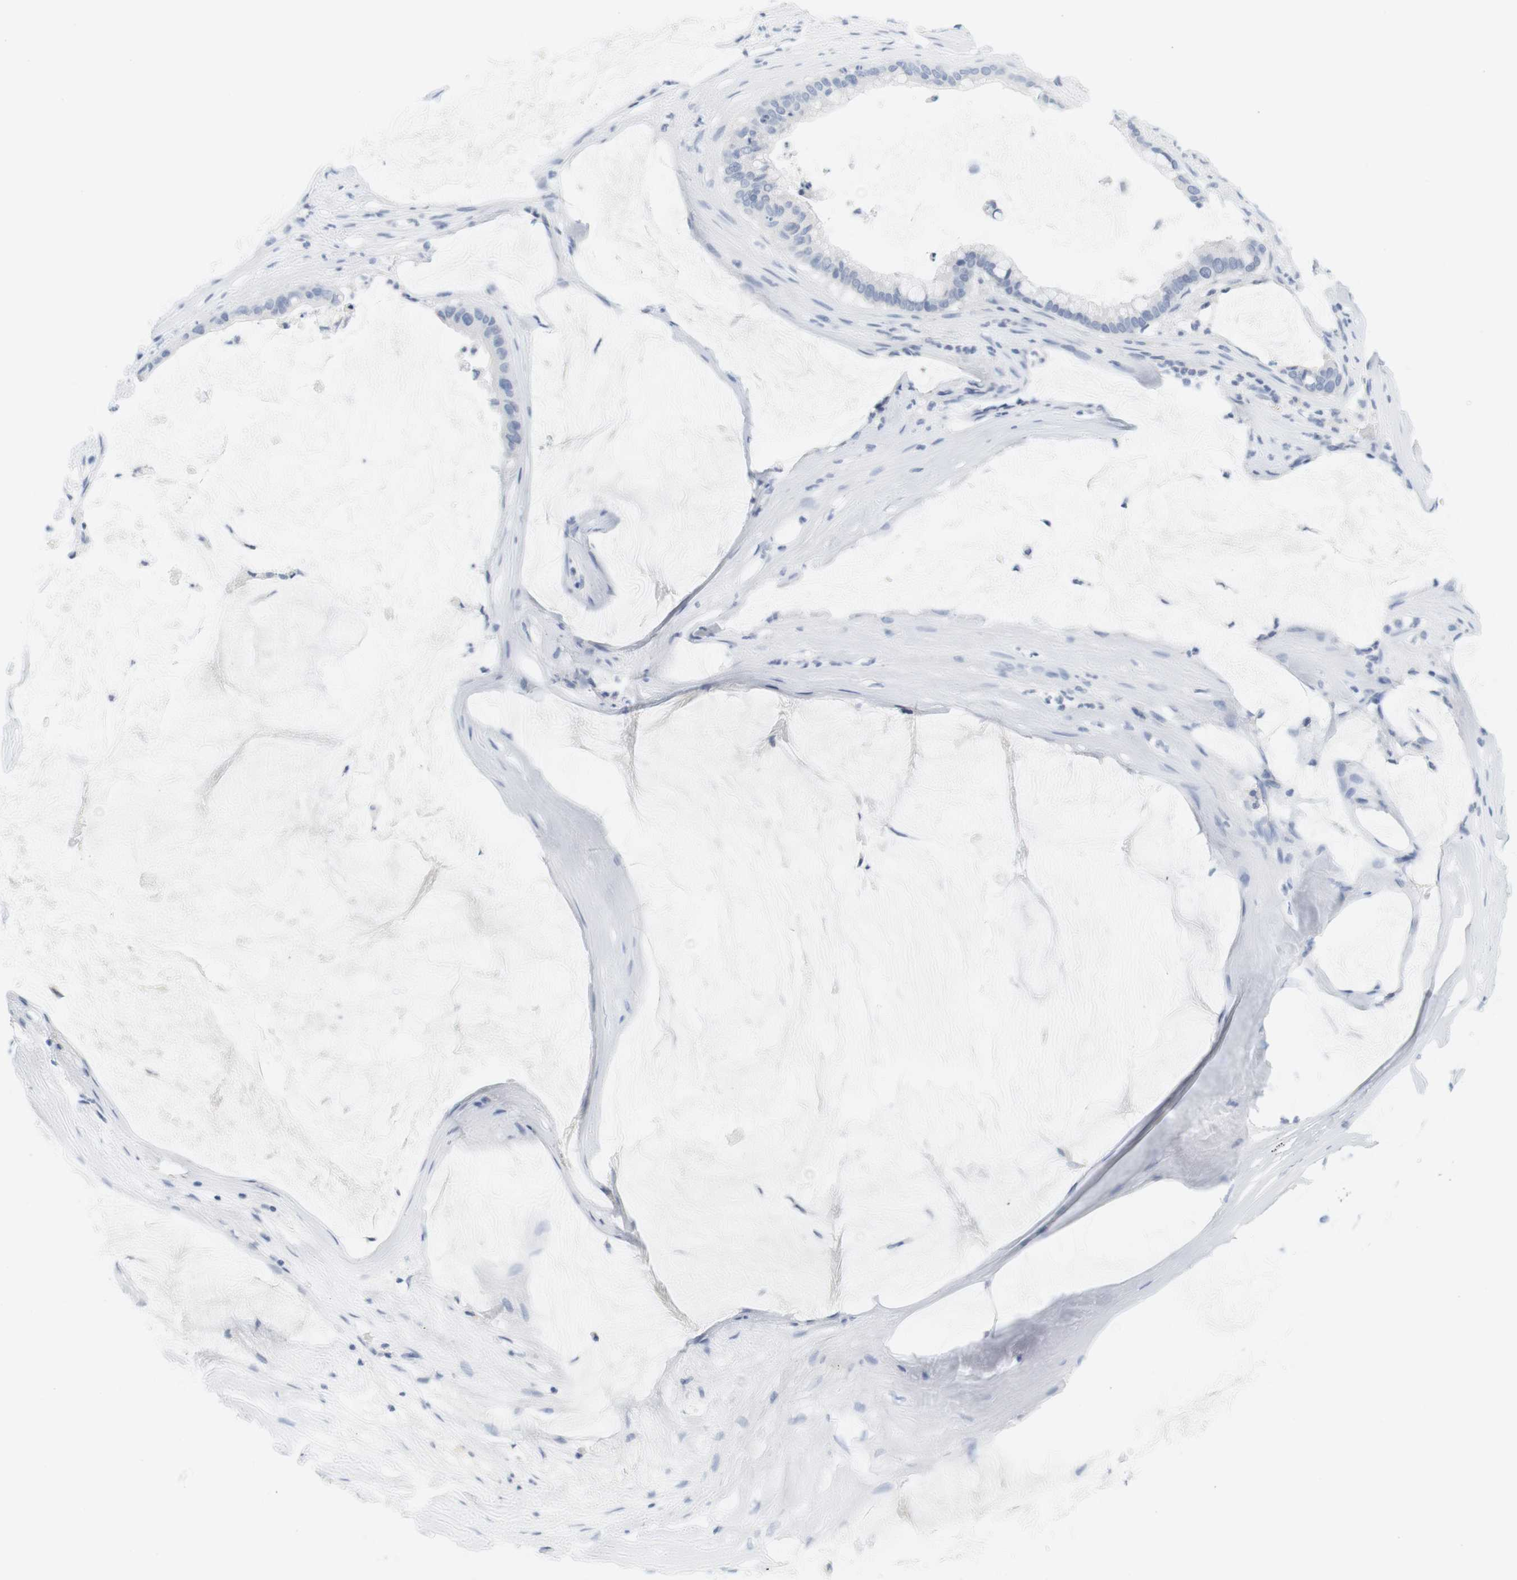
{"staining": {"intensity": "negative", "quantity": "none", "location": "none"}, "tissue": "pancreatic cancer", "cell_type": "Tumor cells", "image_type": "cancer", "snomed": [{"axis": "morphology", "description": "Adenocarcinoma, NOS"}, {"axis": "topography", "description": "Pancreas"}], "caption": "This is a micrograph of IHC staining of pancreatic cancer, which shows no positivity in tumor cells.", "gene": "OPRM1", "patient": {"sex": "male", "age": 41}}